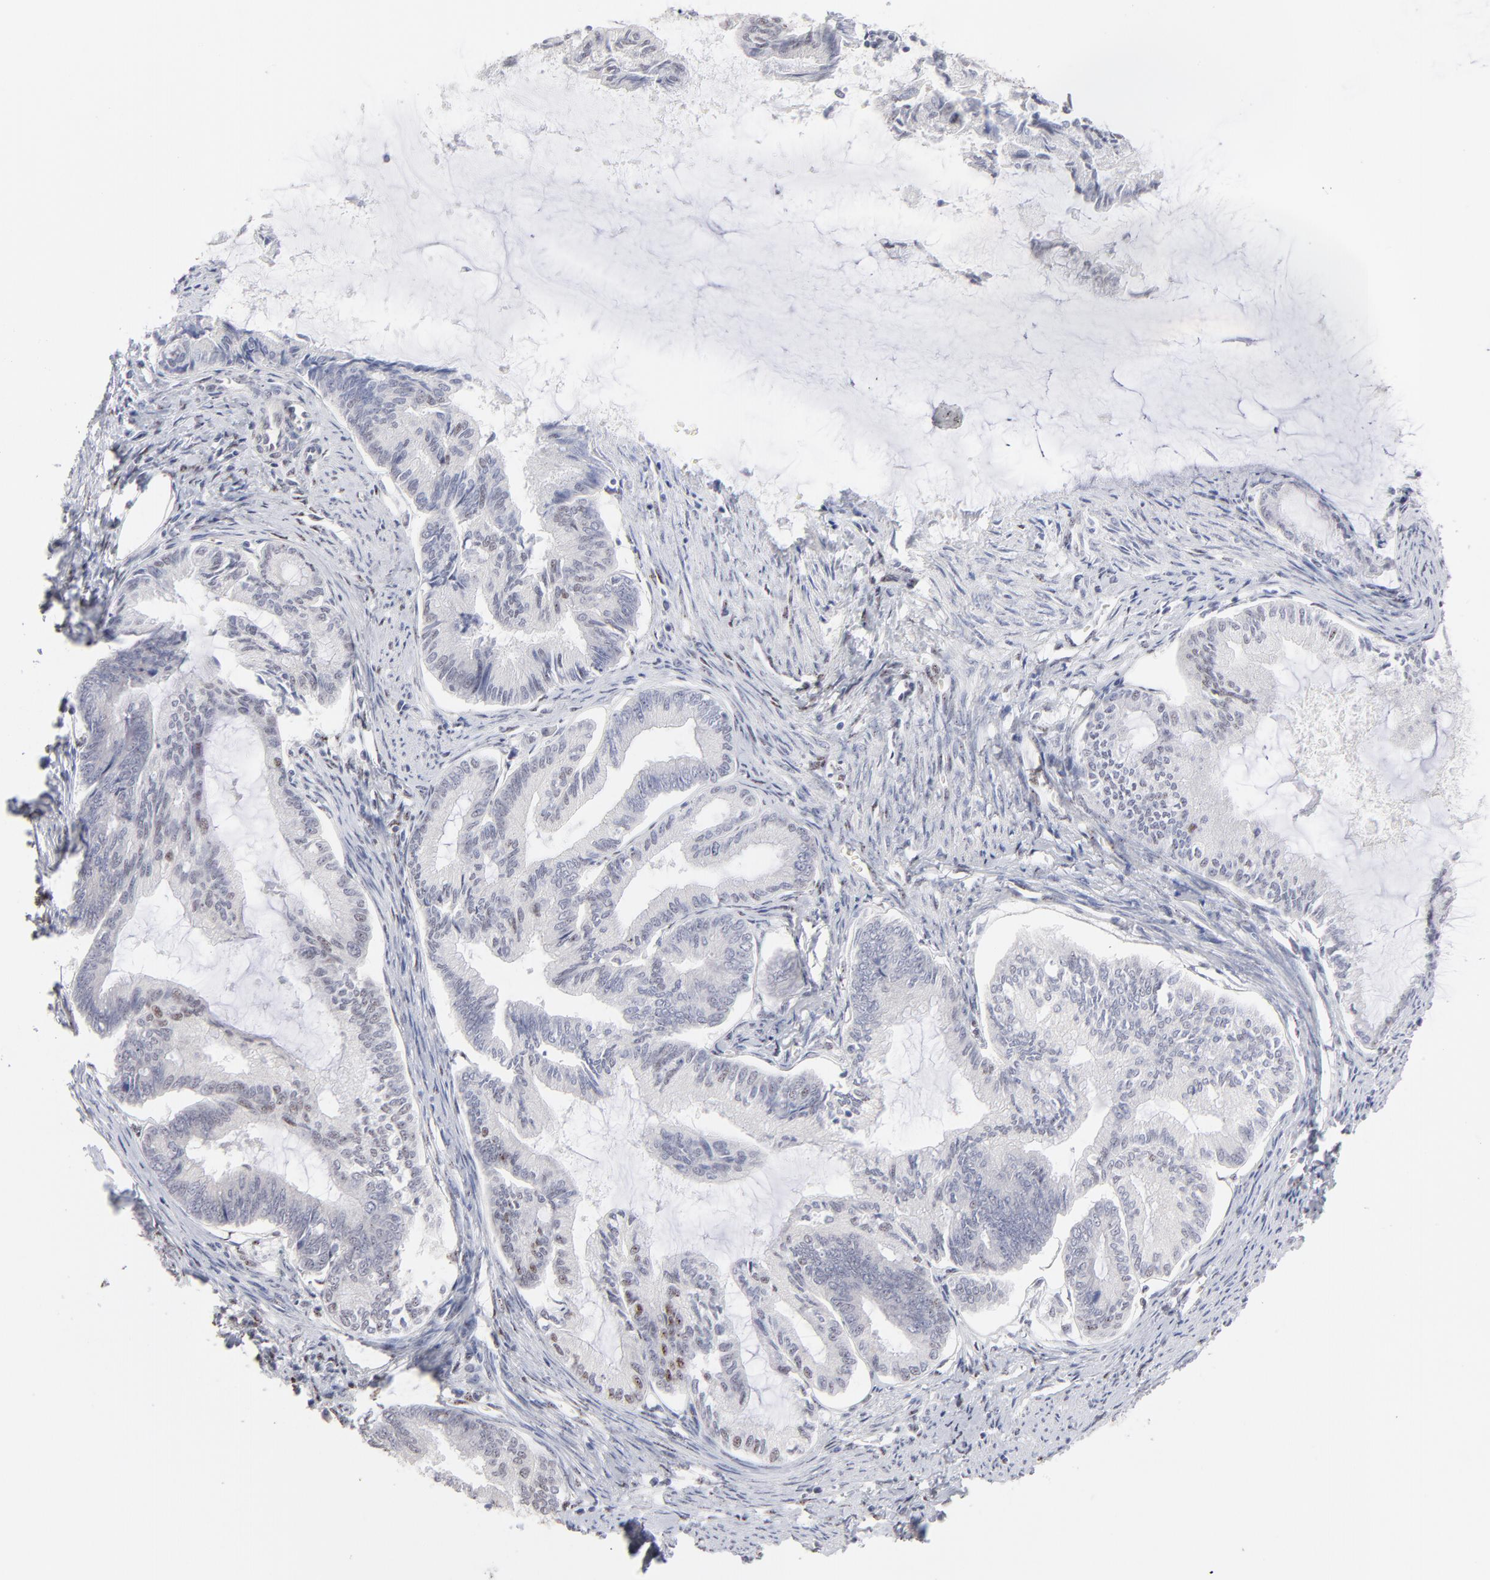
{"staining": {"intensity": "moderate", "quantity": "<25%", "location": "nuclear"}, "tissue": "endometrial cancer", "cell_type": "Tumor cells", "image_type": "cancer", "snomed": [{"axis": "morphology", "description": "Adenocarcinoma, NOS"}, {"axis": "topography", "description": "Endometrium"}], "caption": "Endometrial cancer stained with DAB immunohistochemistry displays low levels of moderate nuclear staining in approximately <25% of tumor cells.", "gene": "STAT3", "patient": {"sex": "female", "age": 86}}